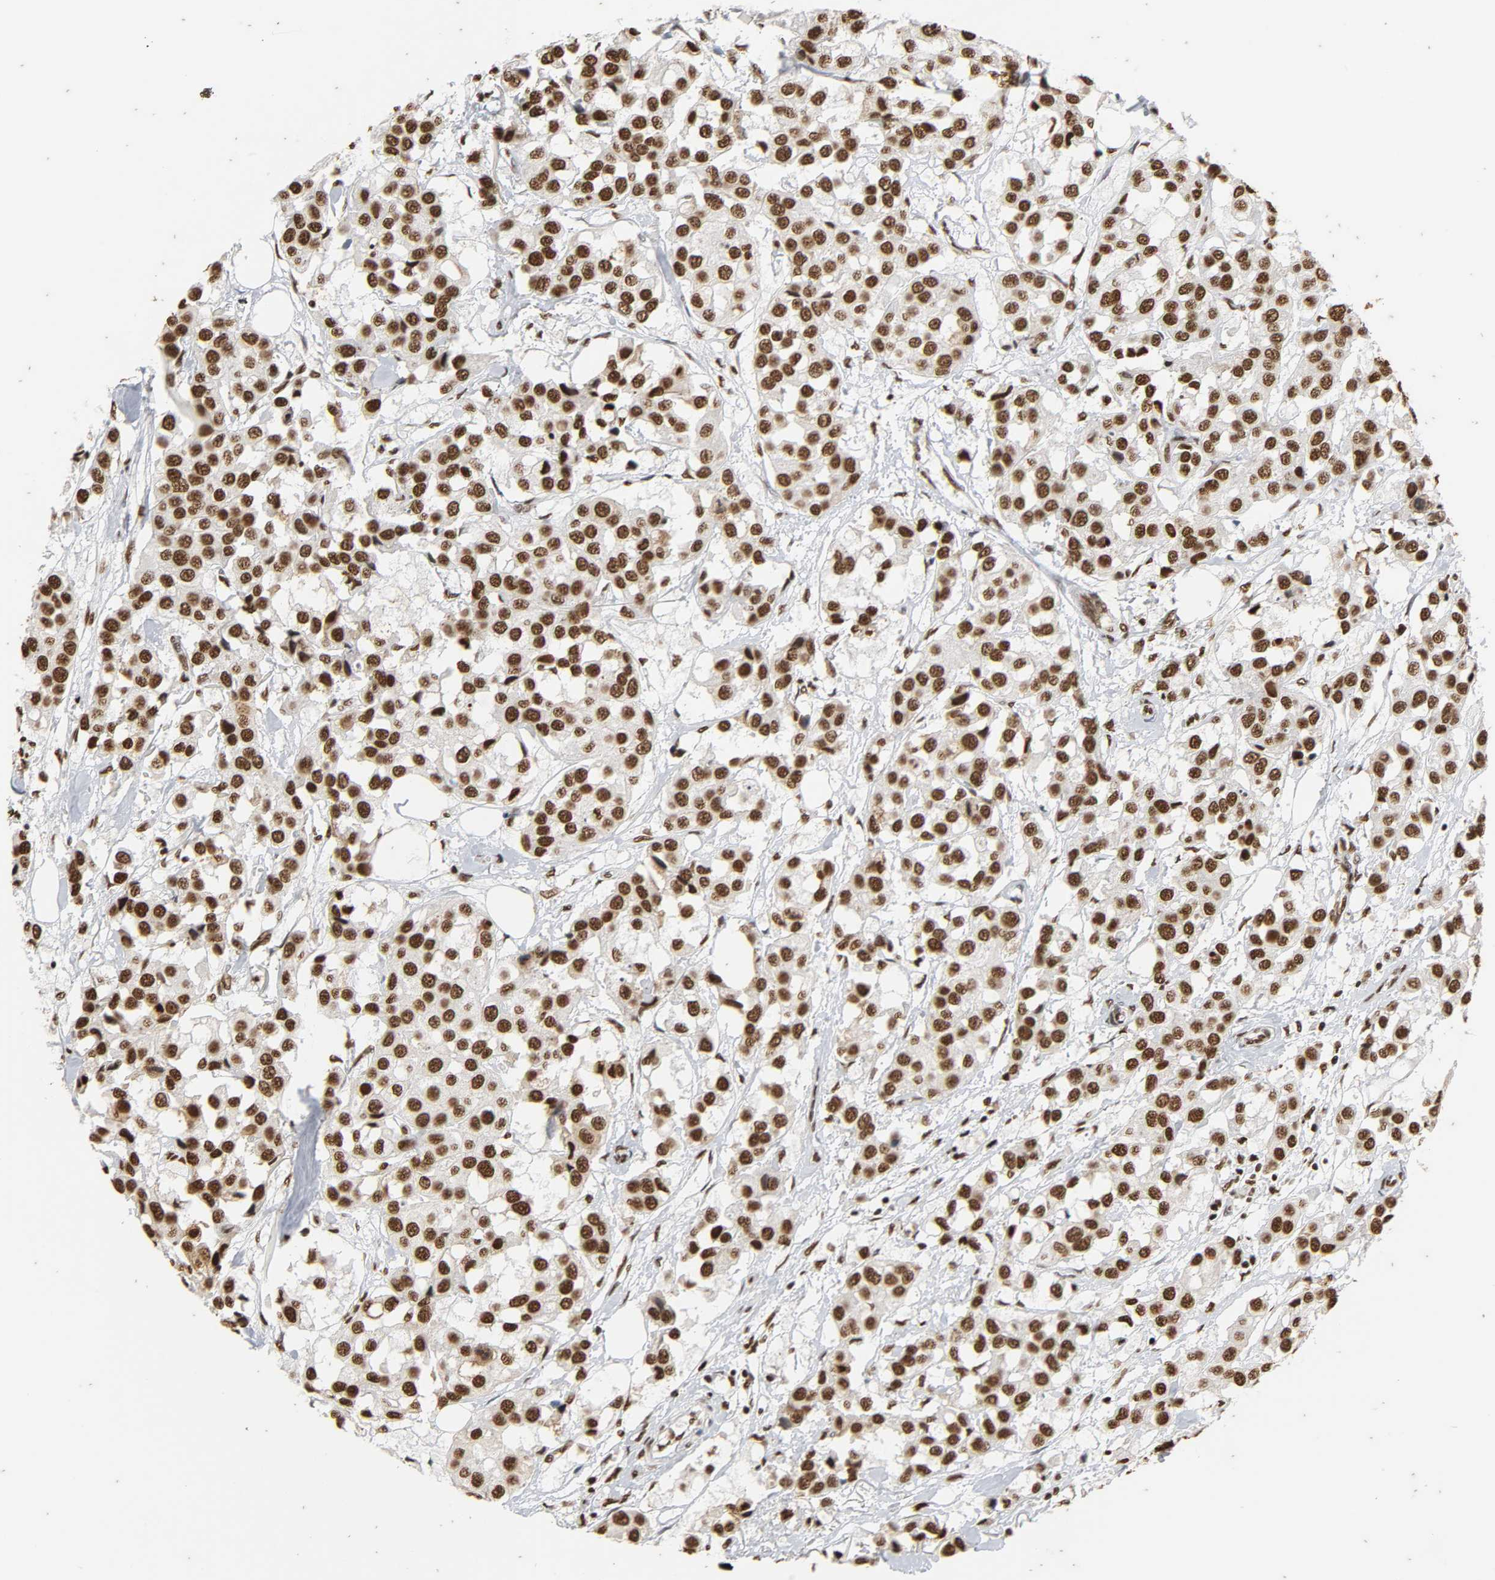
{"staining": {"intensity": "strong", "quantity": ">75%", "location": "nuclear"}, "tissue": "breast cancer", "cell_type": "Tumor cells", "image_type": "cancer", "snomed": [{"axis": "morphology", "description": "Duct carcinoma"}, {"axis": "topography", "description": "Breast"}], "caption": "Strong nuclear expression for a protein is appreciated in approximately >75% of tumor cells of breast intraductal carcinoma using IHC.", "gene": "HNRNPC", "patient": {"sex": "female", "age": 80}}